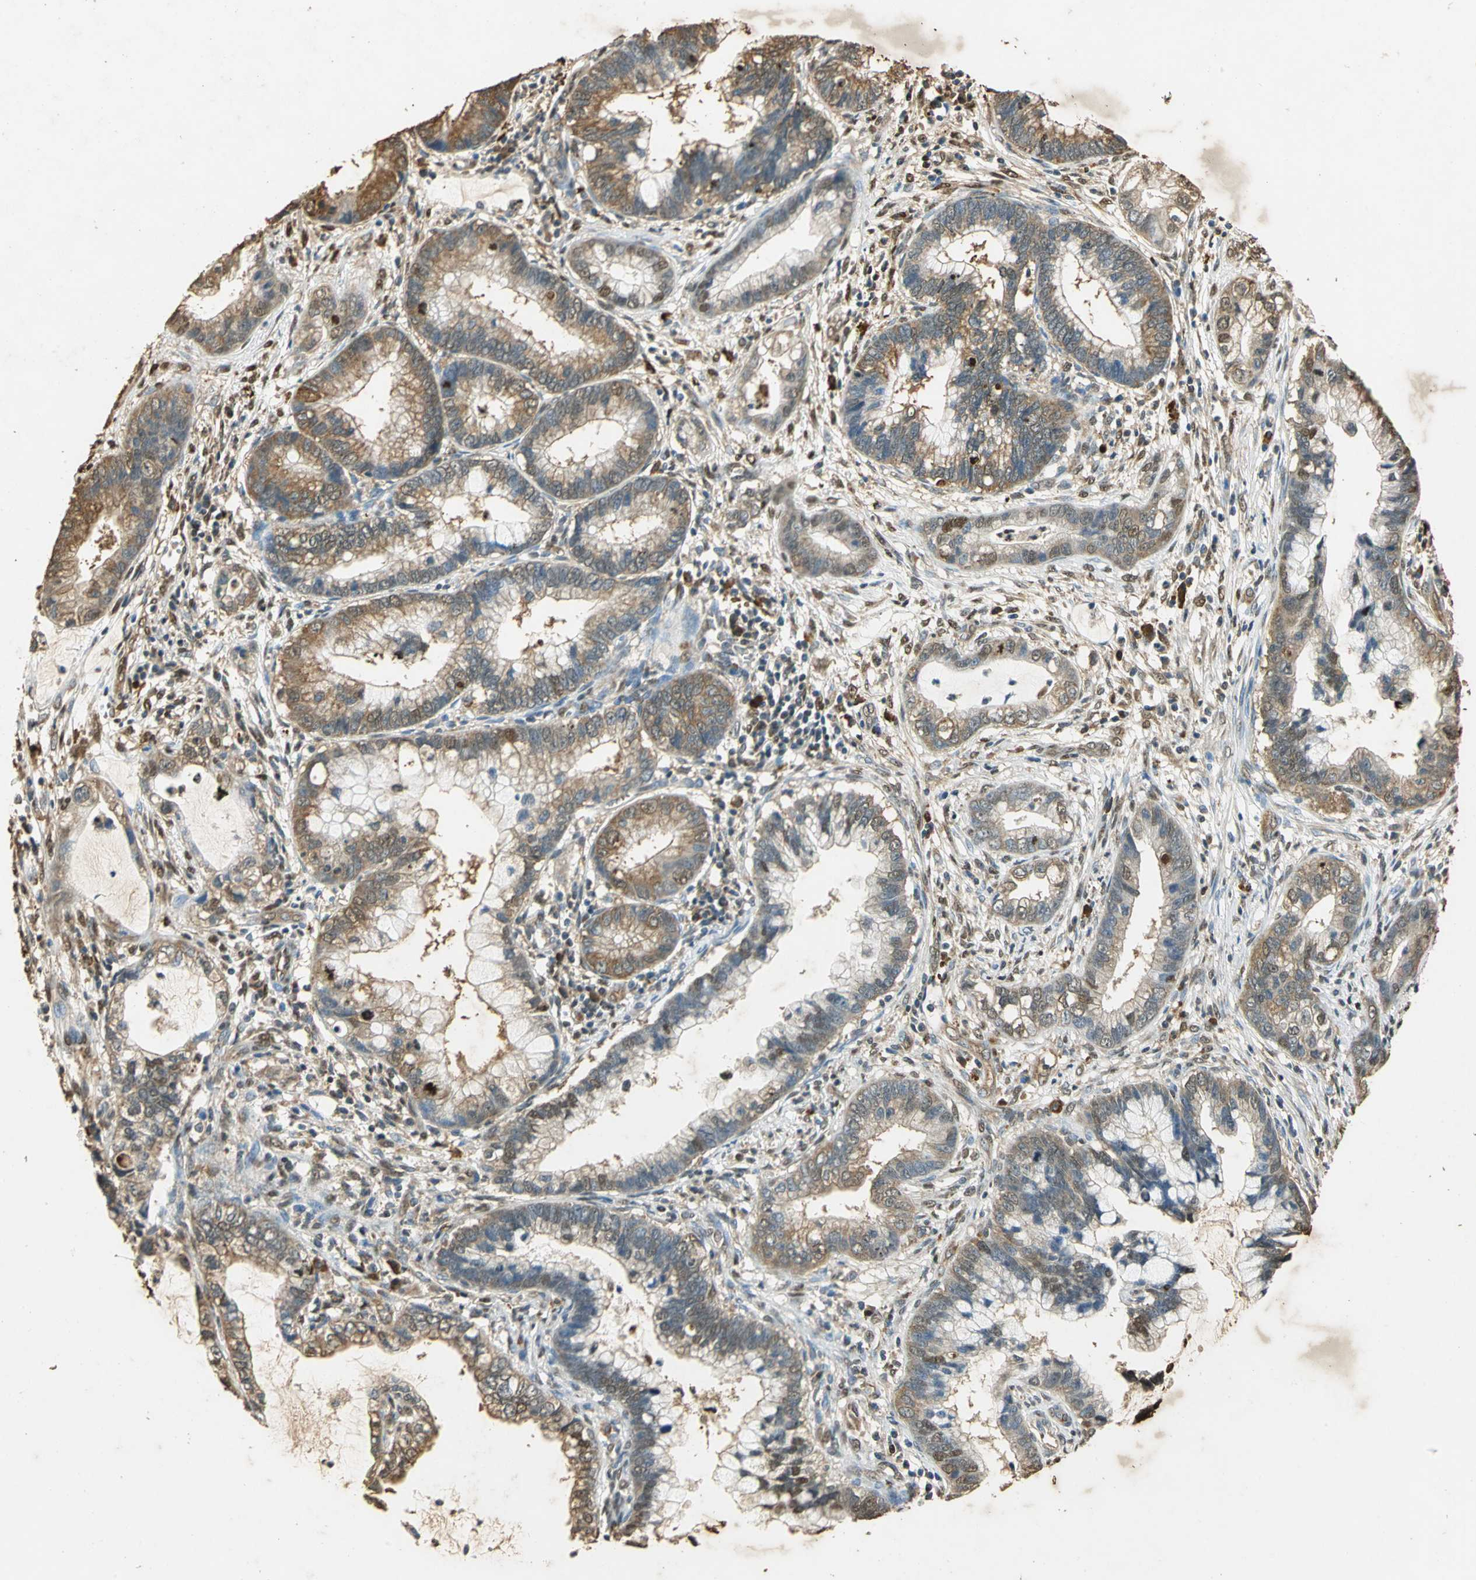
{"staining": {"intensity": "moderate", "quantity": ">75%", "location": "cytoplasmic/membranous"}, "tissue": "cervical cancer", "cell_type": "Tumor cells", "image_type": "cancer", "snomed": [{"axis": "morphology", "description": "Adenocarcinoma, NOS"}, {"axis": "topography", "description": "Cervix"}], "caption": "A photomicrograph showing moderate cytoplasmic/membranous positivity in about >75% of tumor cells in adenocarcinoma (cervical), as visualized by brown immunohistochemical staining.", "gene": "GAPDH", "patient": {"sex": "female", "age": 44}}